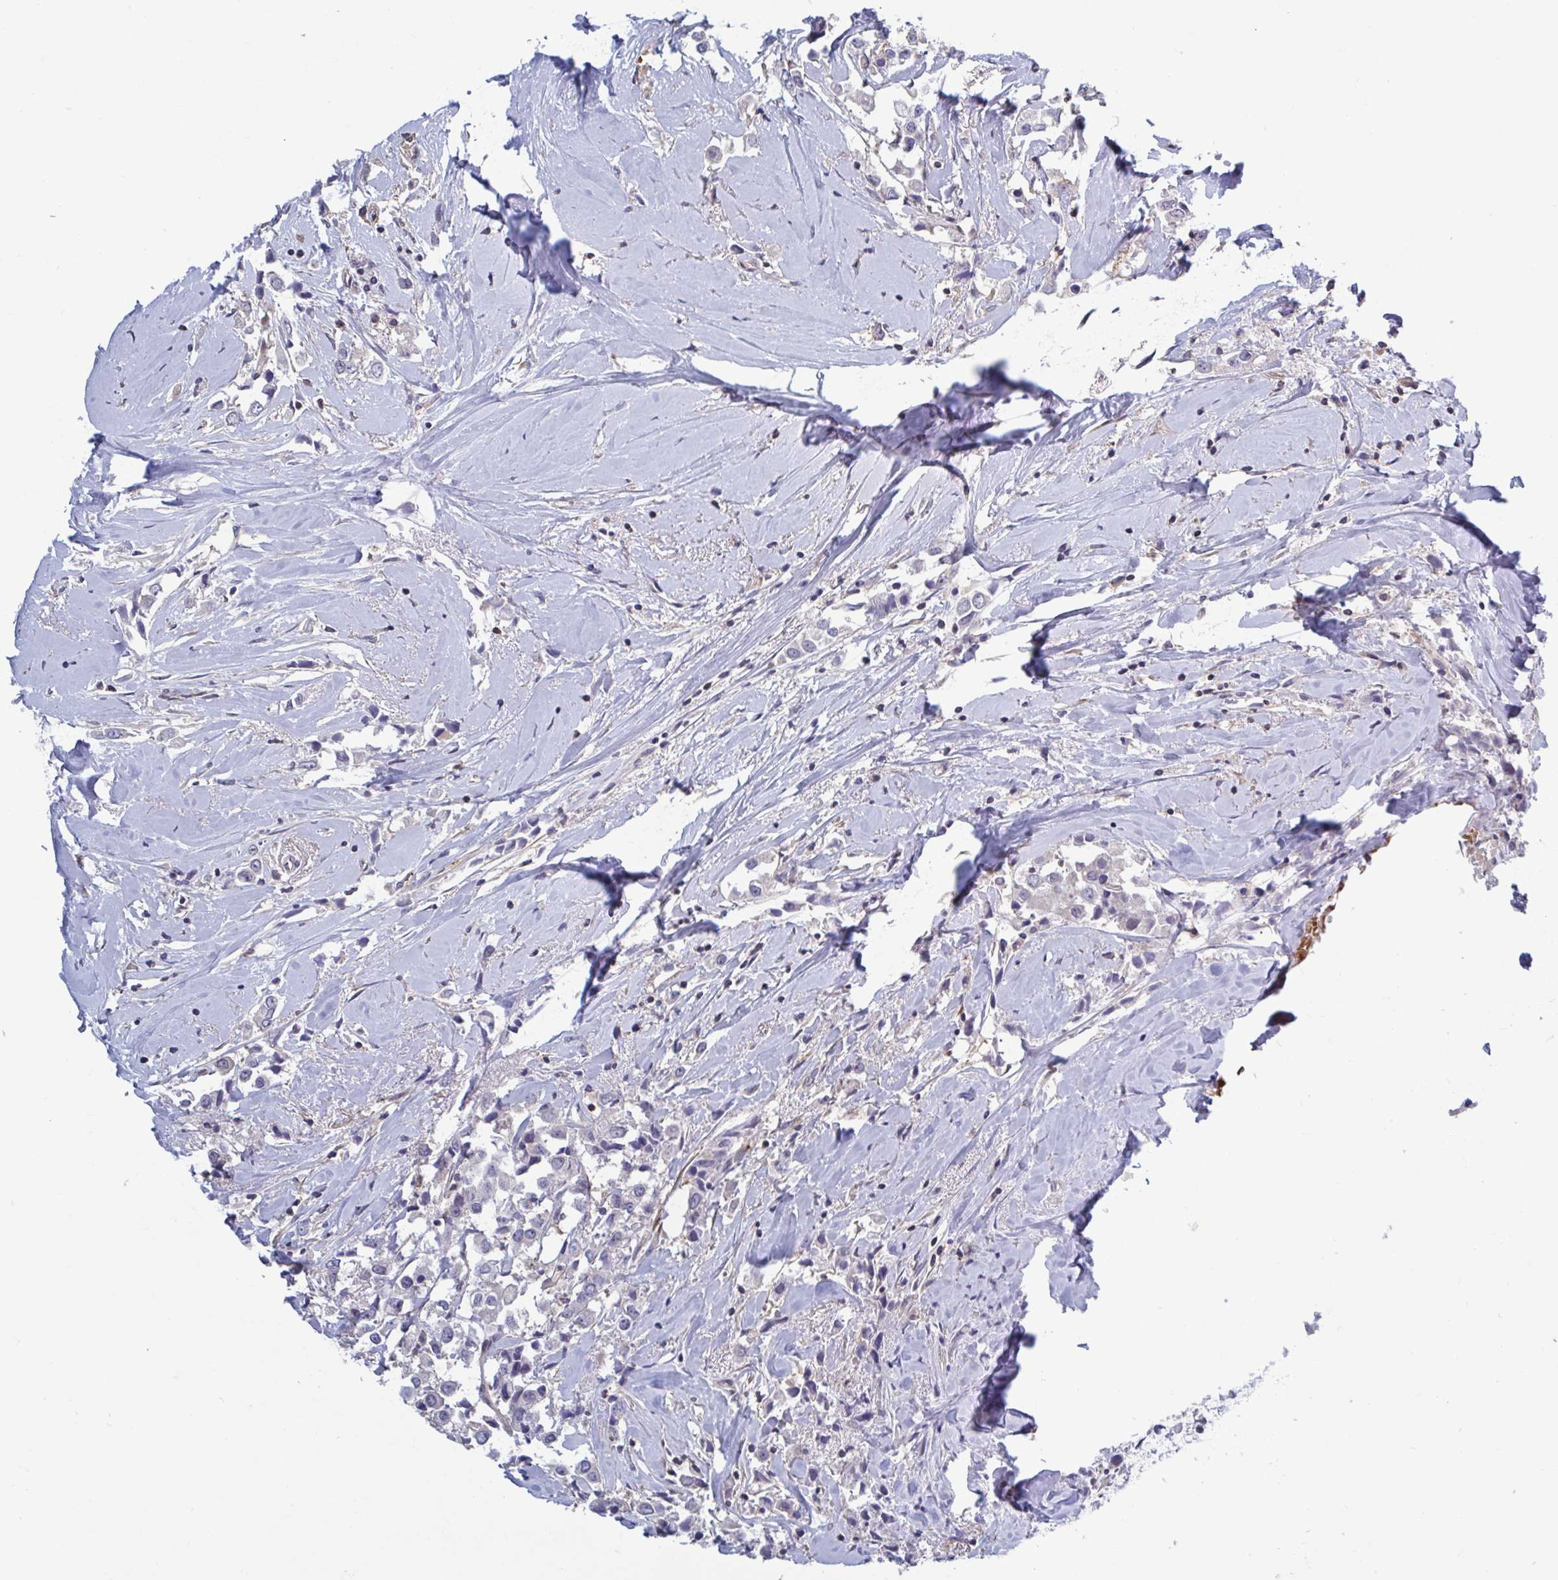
{"staining": {"intensity": "negative", "quantity": "none", "location": "none"}, "tissue": "breast cancer", "cell_type": "Tumor cells", "image_type": "cancer", "snomed": [{"axis": "morphology", "description": "Duct carcinoma"}, {"axis": "topography", "description": "Breast"}], "caption": "The micrograph displays no significant positivity in tumor cells of breast intraductal carcinoma. (DAB immunohistochemistry (IHC) with hematoxylin counter stain).", "gene": "LRRC38", "patient": {"sex": "female", "age": 61}}